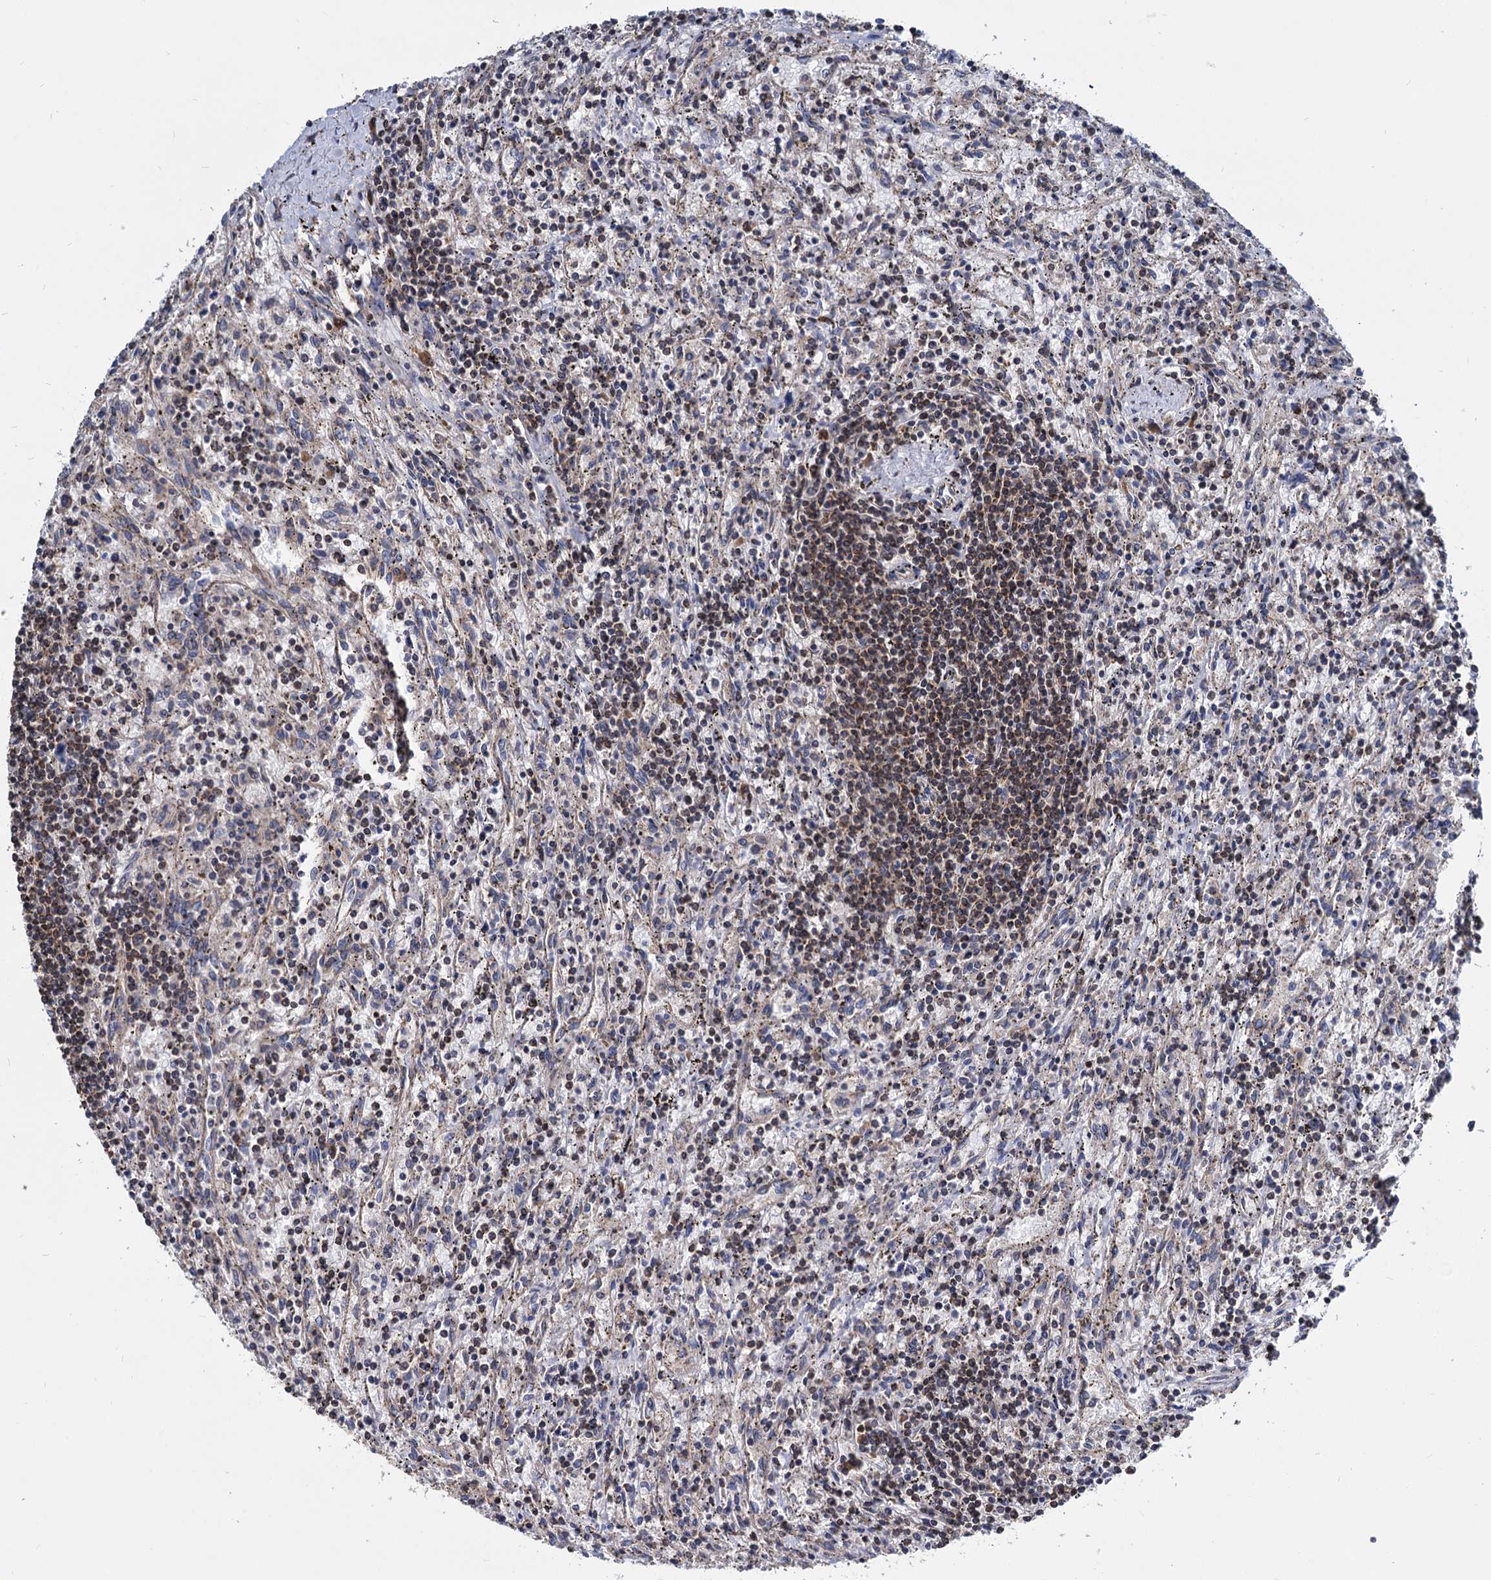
{"staining": {"intensity": "moderate", "quantity": "25%-75%", "location": "cytoplasmic/membranous"}, "tissue": "lymphoma", "cell_type": "Tumor cells", "image_type": "cancer", "snomed": [{"axis": "morphology", "description": "Malignant lymphoma, non-Hodgkin's type, Low grade"}, {"axis": "topography", "description": "Spleen"}], "caption": "A high-resolution histopathology image shows immunohistochemistry (IHC) staining of lymphoma, which shows moderate cytoplasmic/membranous expression in about 25%-75% of tumor cells. Immunohistochemistry stains the protein of interest in brown and the nuclei are stained blue.", "gene": "TIMM10", "patient": {"sex": "male", "age": 76}}